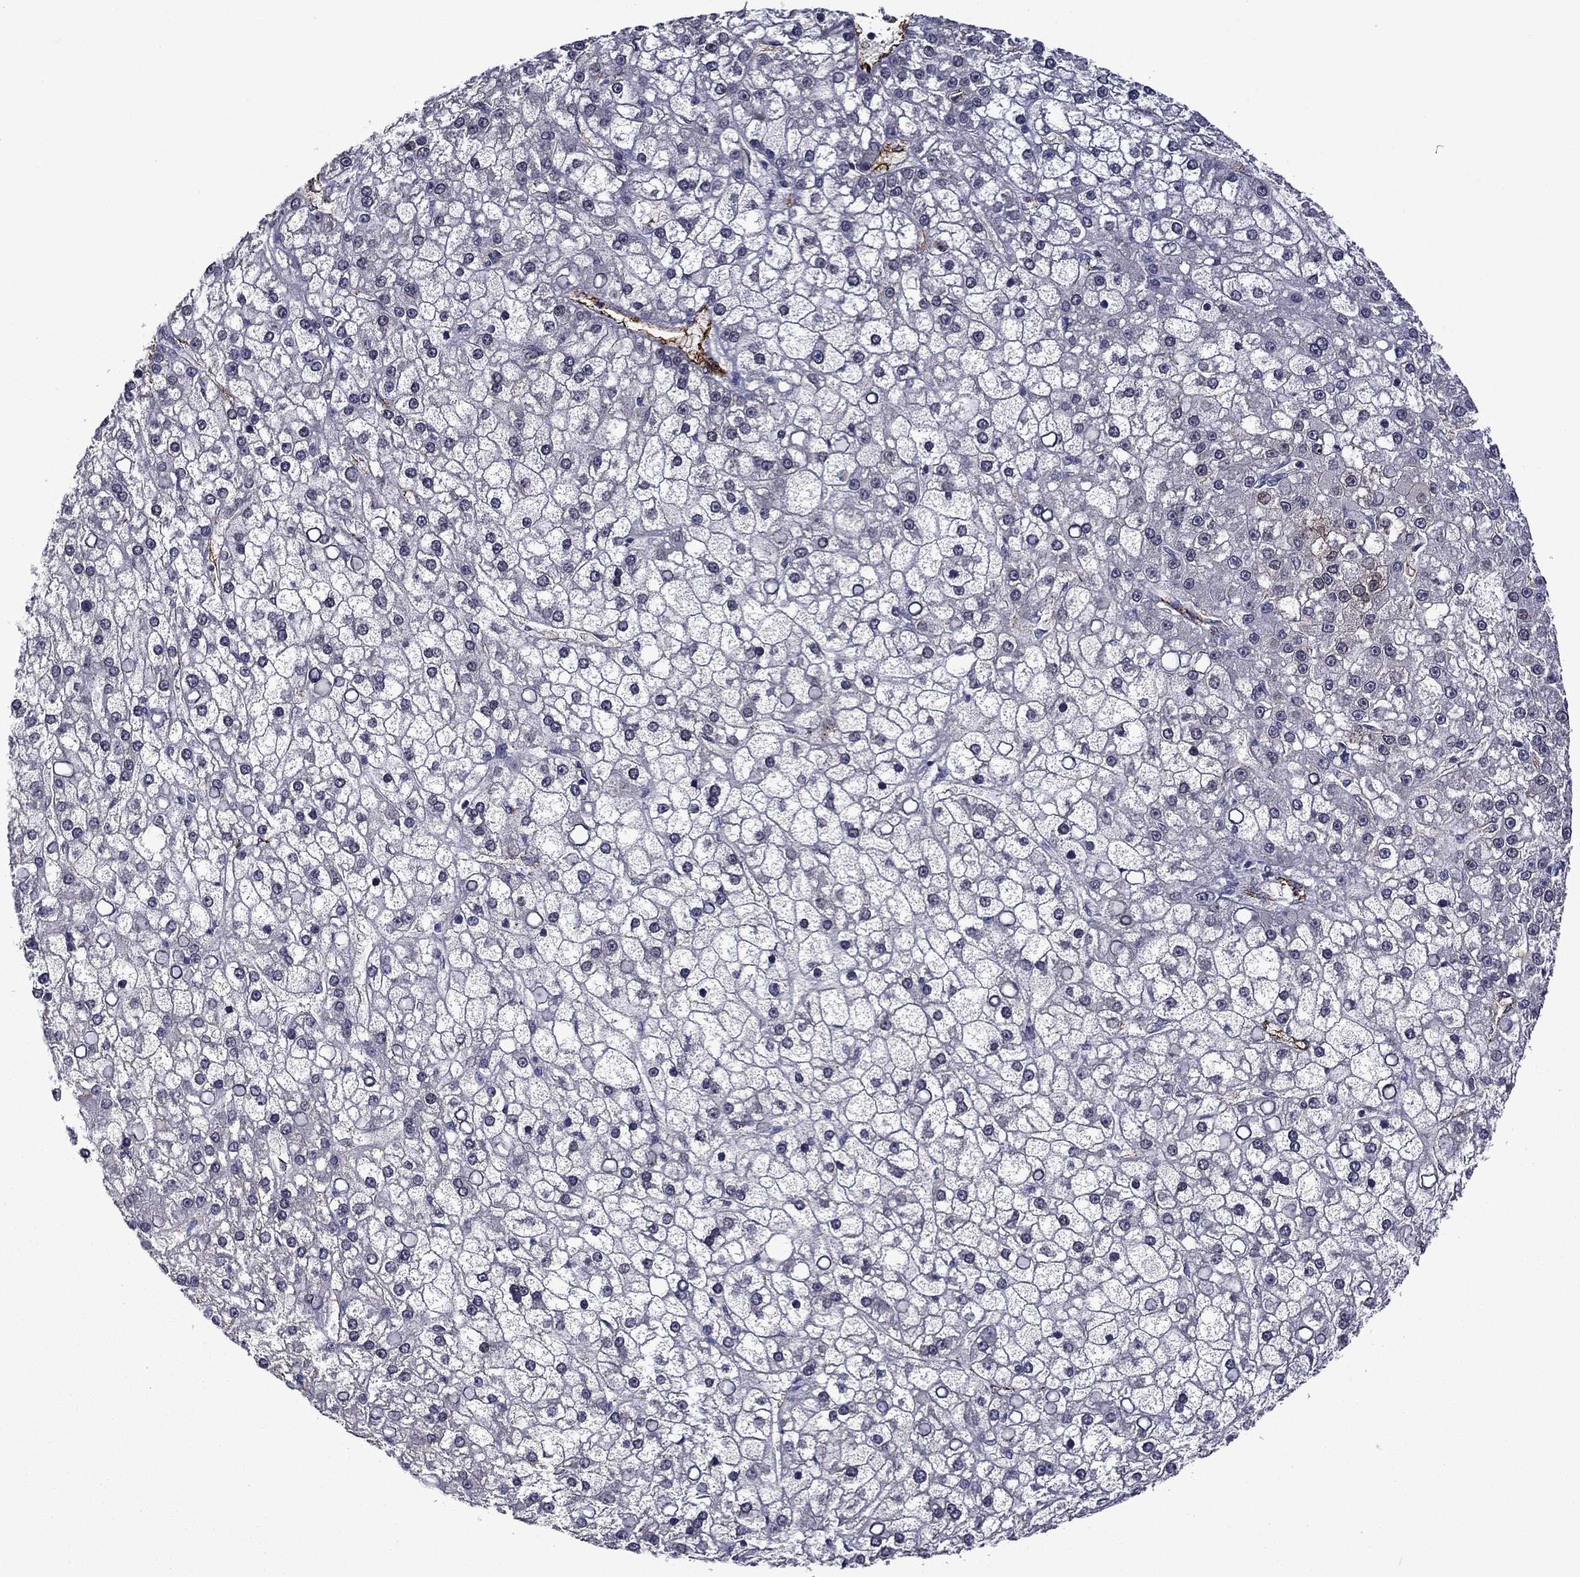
{"staining": {"intensity": "negative", "quantity": "none", "location": "none"}, "tissue": "liver cancer", "cell_type": "Tumor cells", "image_type": "cancer", "snomed": [{"axis": "morphology", "description": "Carcinoma, Hepatocellular, NOS"}, {"axis": "topography", "description": "Liver"}], "caption": "Immunohistochemistry (IHC) histopathology image of neoplastic tissue: human liver cancer (hepatocellular carcinoma) stained with DAB (3,3'-diaminobenzidine) demonstrates no significant protein staining in tumor cells.", "gene": "SLITRK1", "patient": {"sex": "male", "age": 67}}